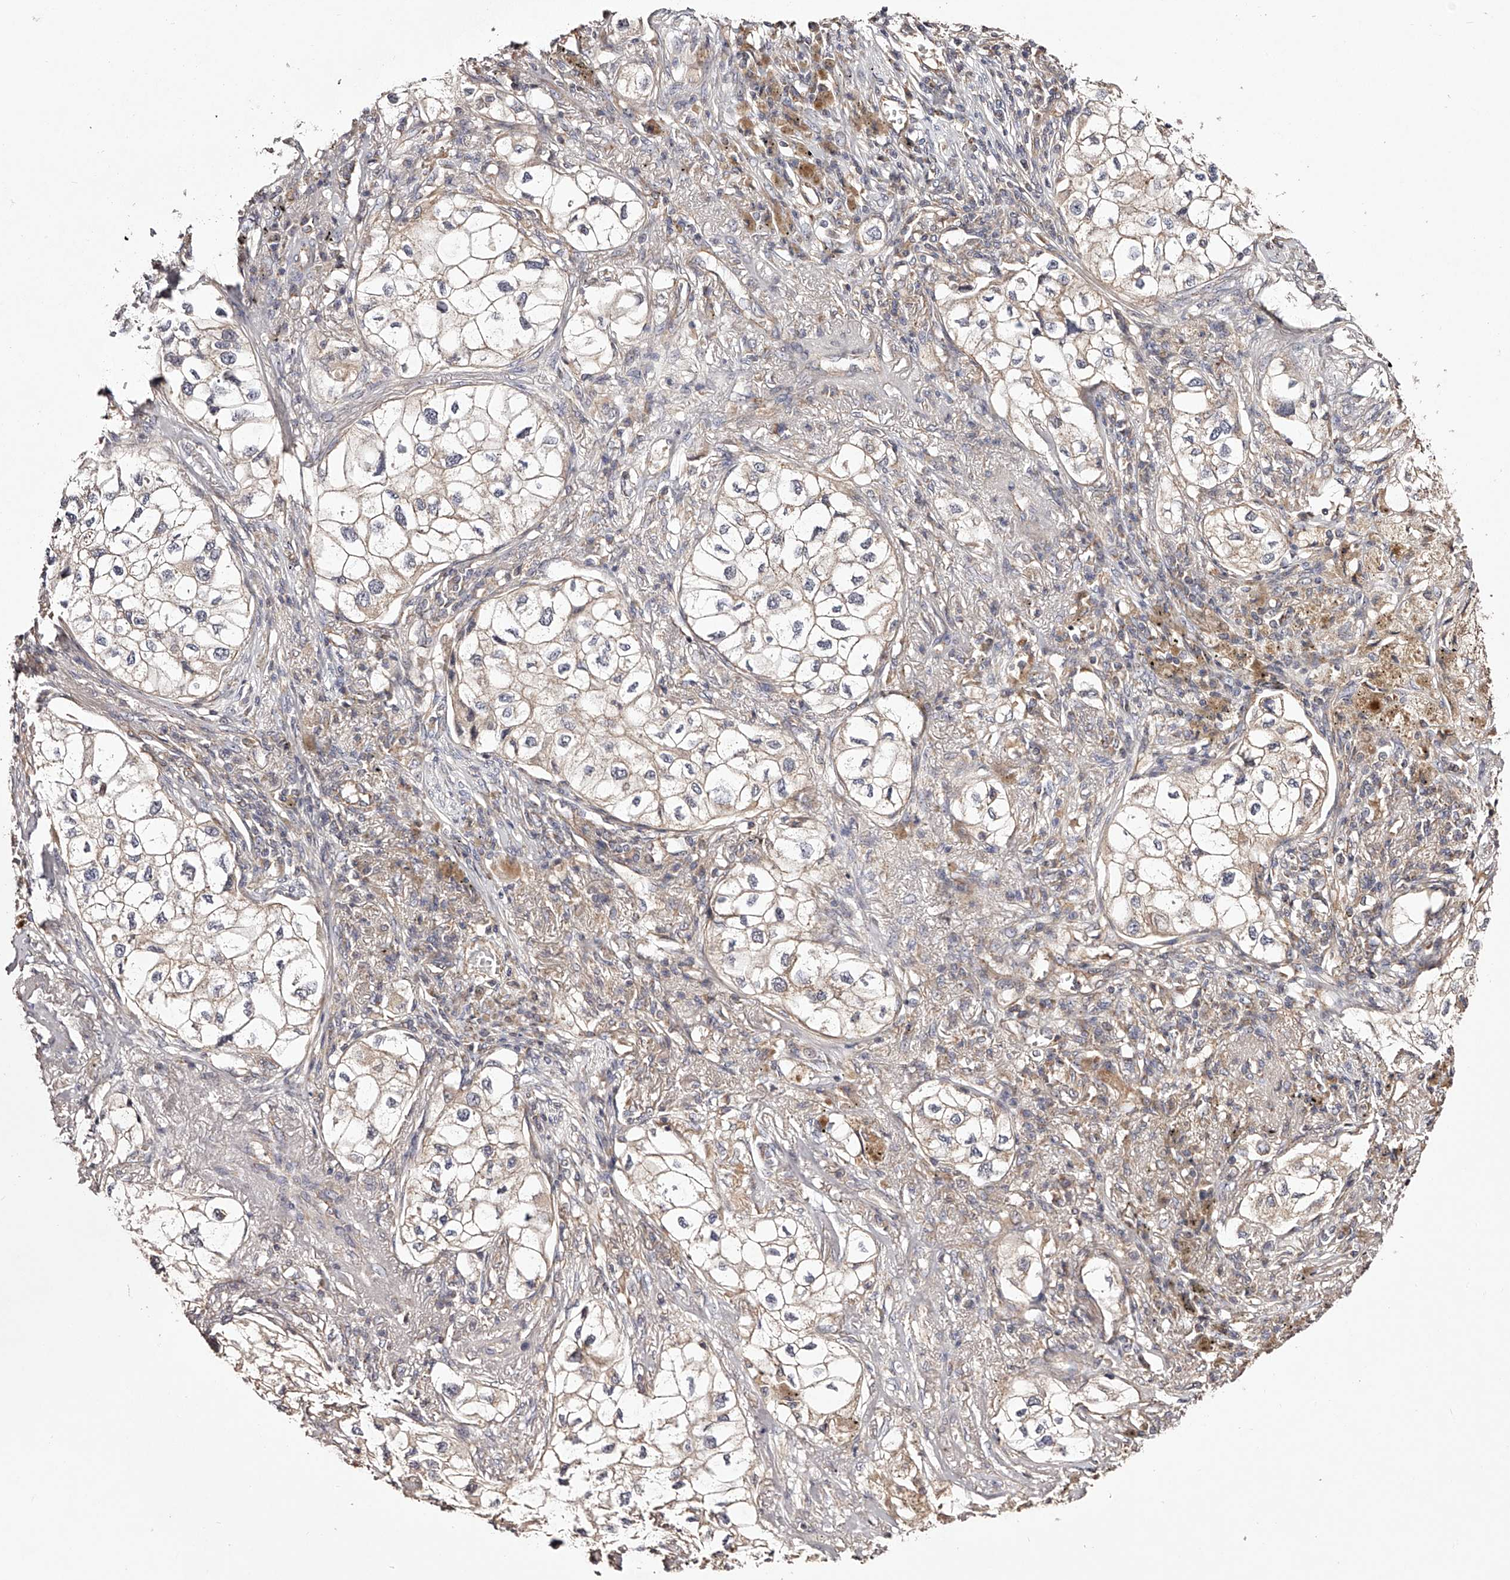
{"staining": {"intensity": "negative", "quantity": "none", "location": "none"}, "tissue": "lung cancer", "cell_type": "Tumor cells", "image_type": "cancer", "snomed": [{"axis": "morphology", "description": "Adenocarcinoma, NOS"}, {"axis": "topography", "description": "Lung"}], "caption": "This micrograph is of adenocarcinoma (lung) stained with immunohistochemistry to label a protein in brown with the nuclei are counter-stained blue. There is no expression in tumor cells.", "gene": "USP21", "patient": {"sex": "male", "age": 63}}